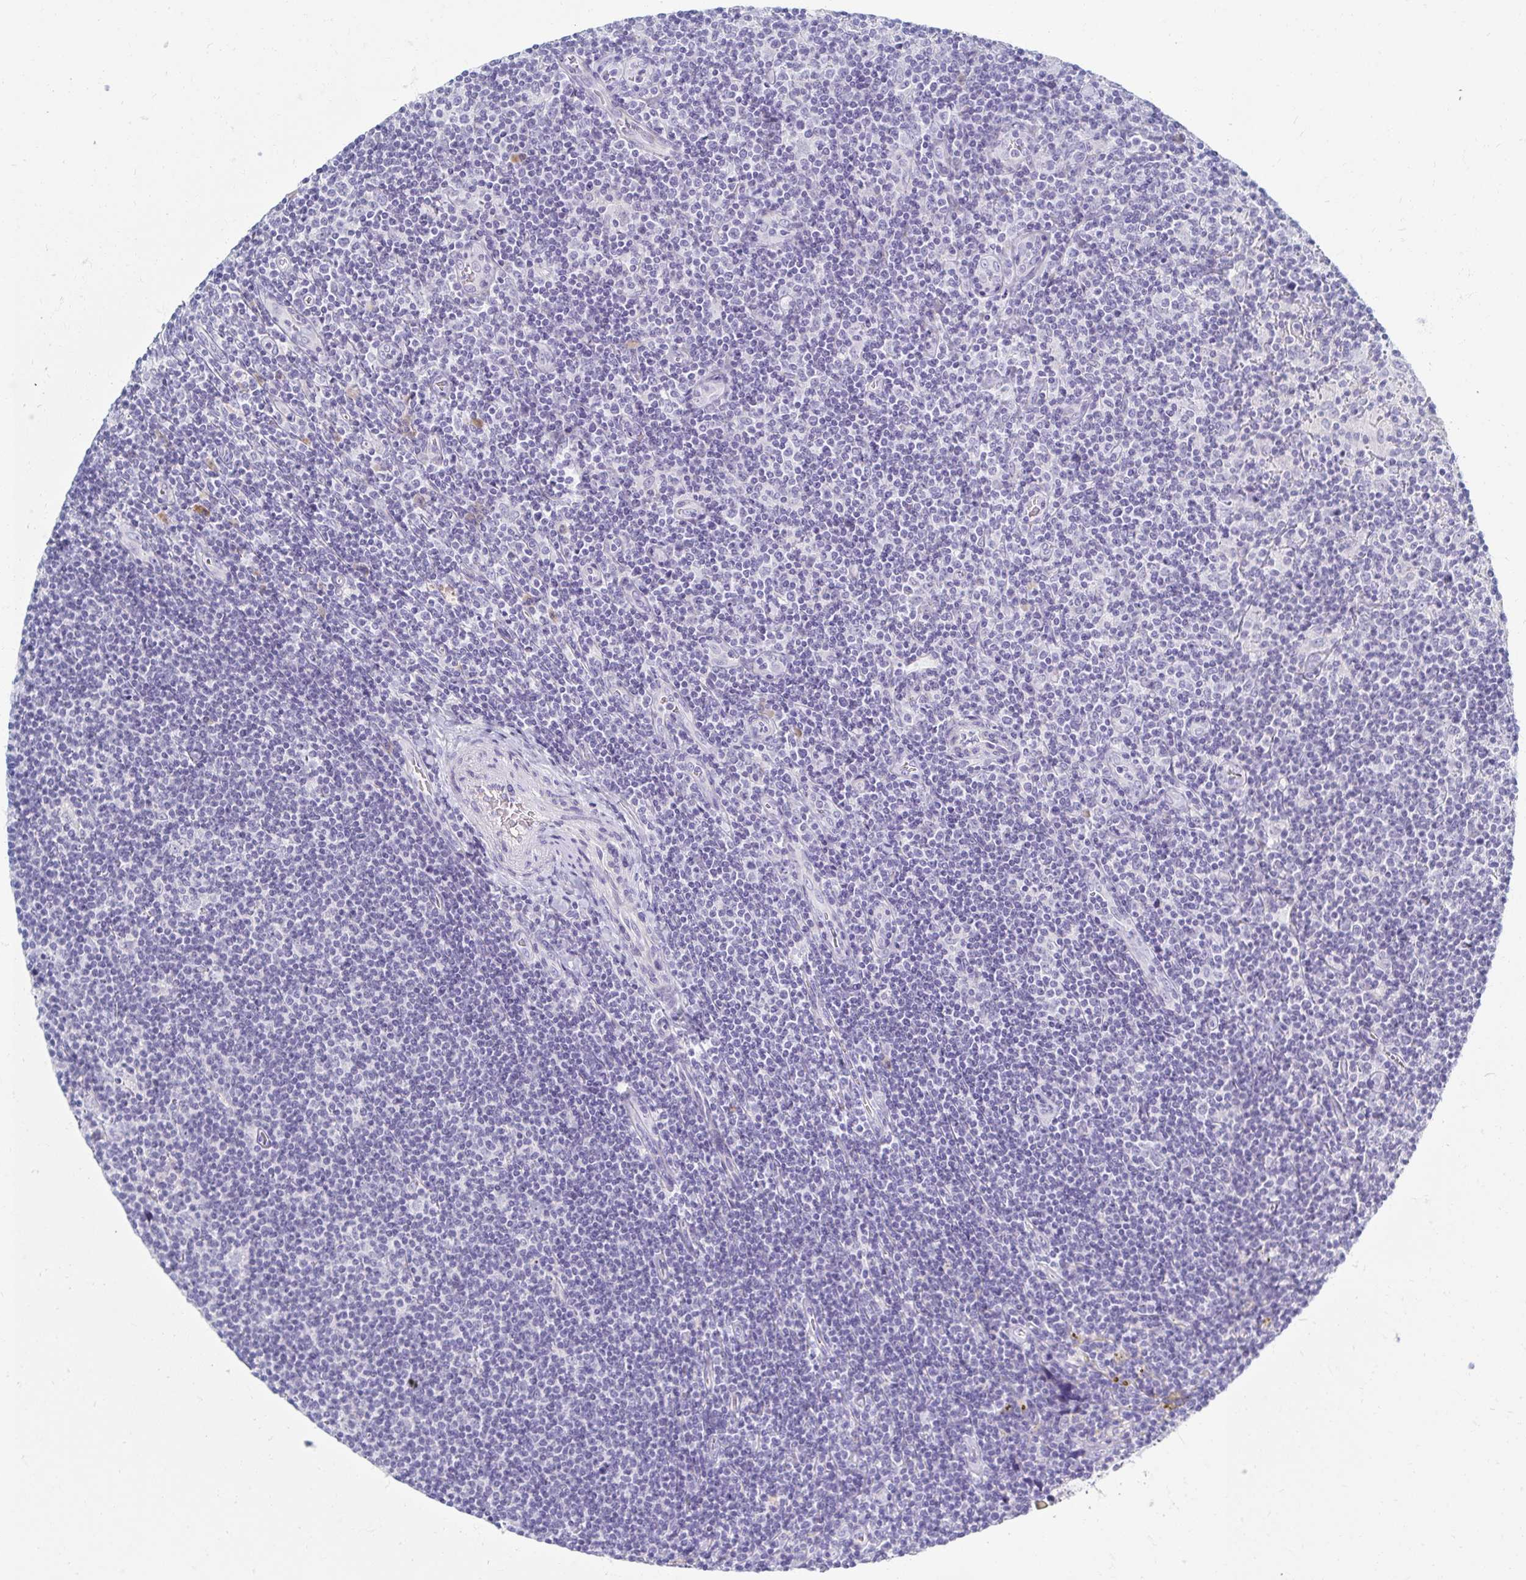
{"staining": {"intensity": "negative", "quantity": "none", "location": "none"}, "tissue": "lymphoma", "cell_type": "Tumor cells", "image_type": "cancer", "snomed": [{"axis": "morphology", "description": "Hodgkin's disease, NOS"}, {"axis": "topography", "description": "Lymph node"}], "caption": "Tumor cells are negative for protein expression in human lymphoma. Brightfield microscopy of IHC stained with DAB (3,3'-diaminobenzidine) (brown) and hematoxylin (blue), captured at high magnification.", "gene": "MYLK2", "patient": {"sex": "male", "age": 40}}